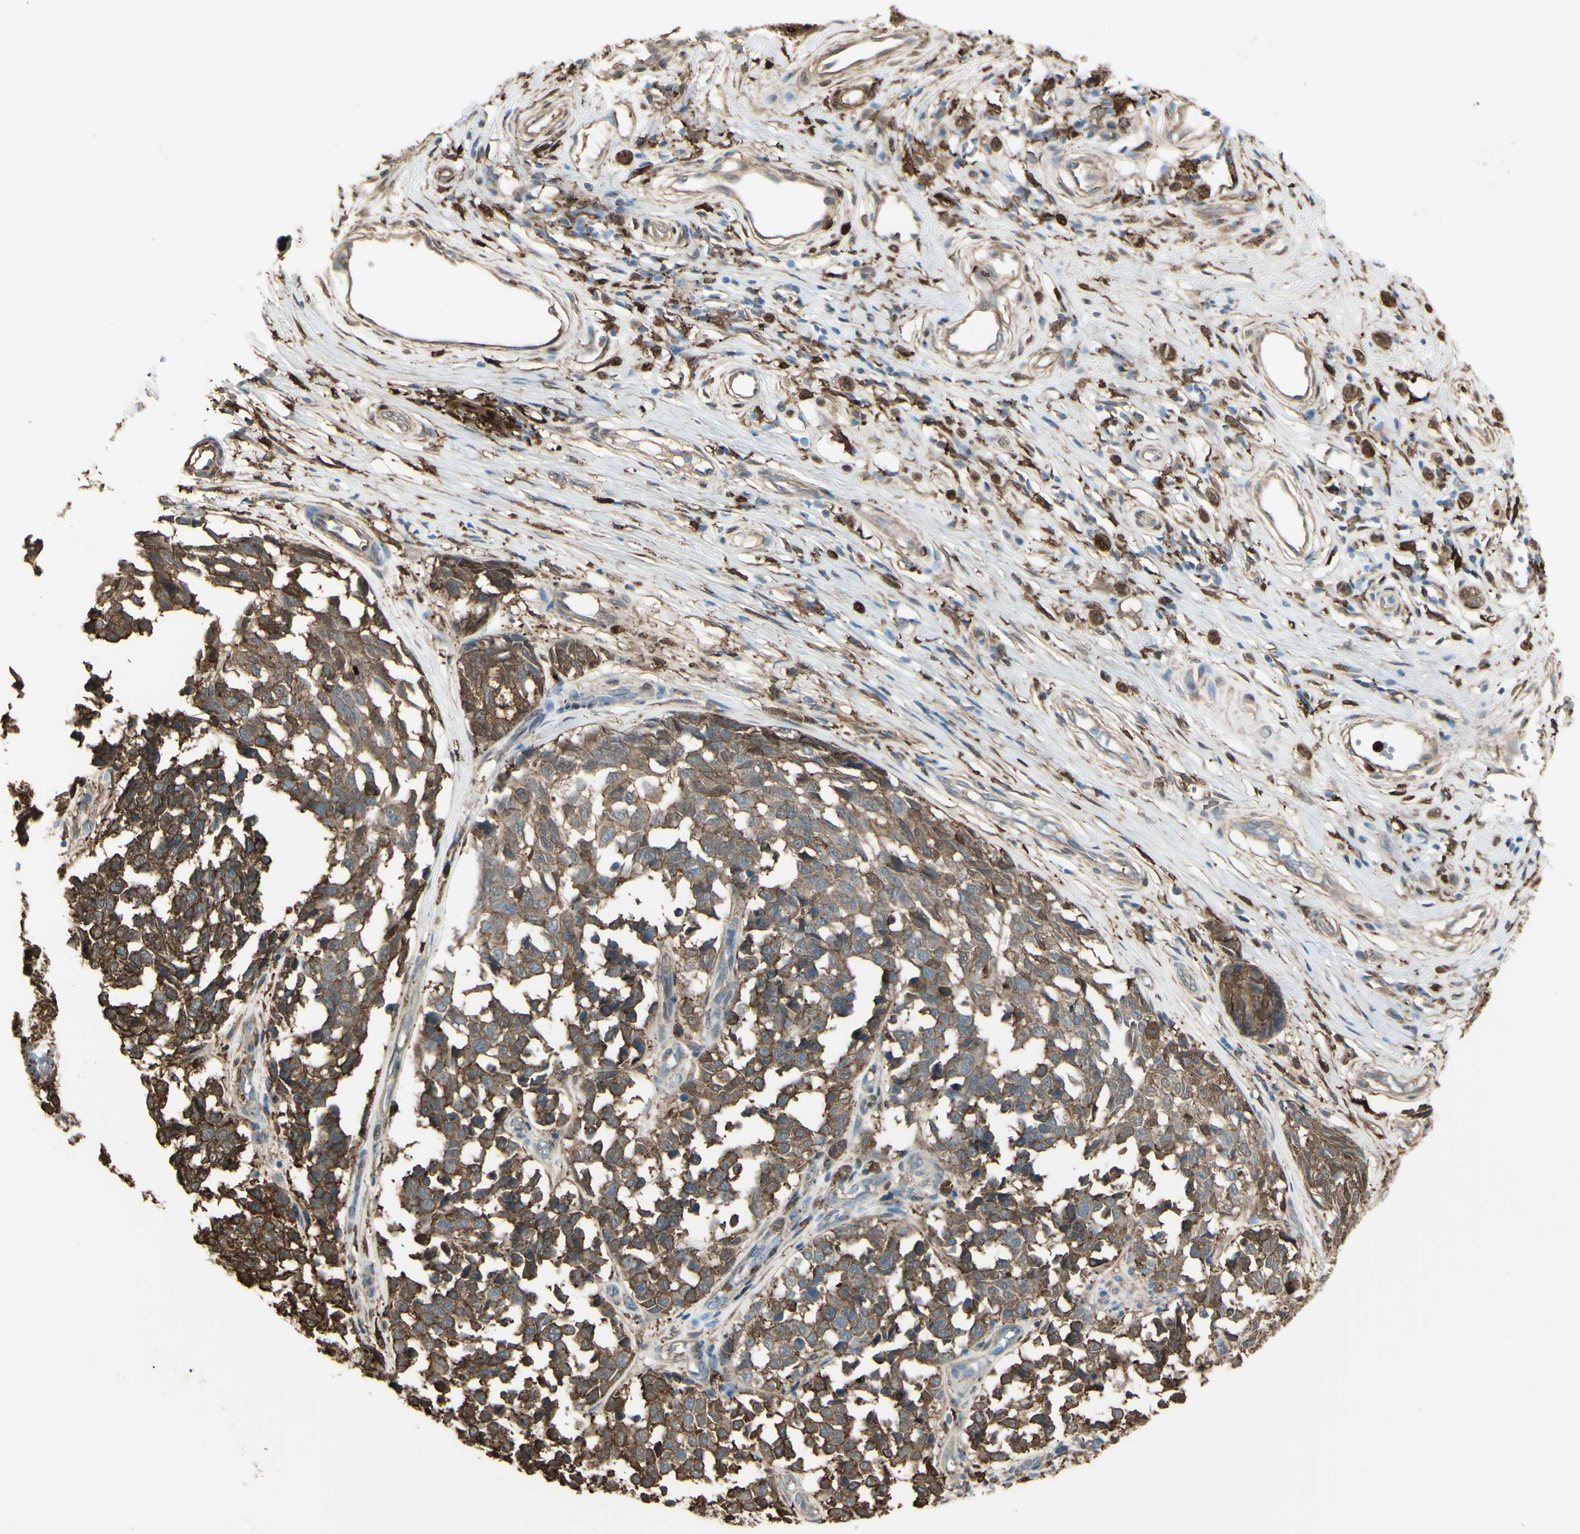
{"staining": {"intensity": "moderate", "quantity": ">75%", "location": "cytoplasmic/membranous"}, "tissue": "melanoma", "cell_type": "Tumor cells", "image_type": "cancer", "snomed": [{"axis": "morphology", "description": "Malignant melanoma, NOS"}, {"axis": "topography", "description": "Skin"}], "caption": "Protein analysis of melanoma tissue demonstrates moderate cytoplasmic/membranous staining in about >75% of tumor cells.", "gene": "GSN", "patient": {"sex": "female", "age": 64}}